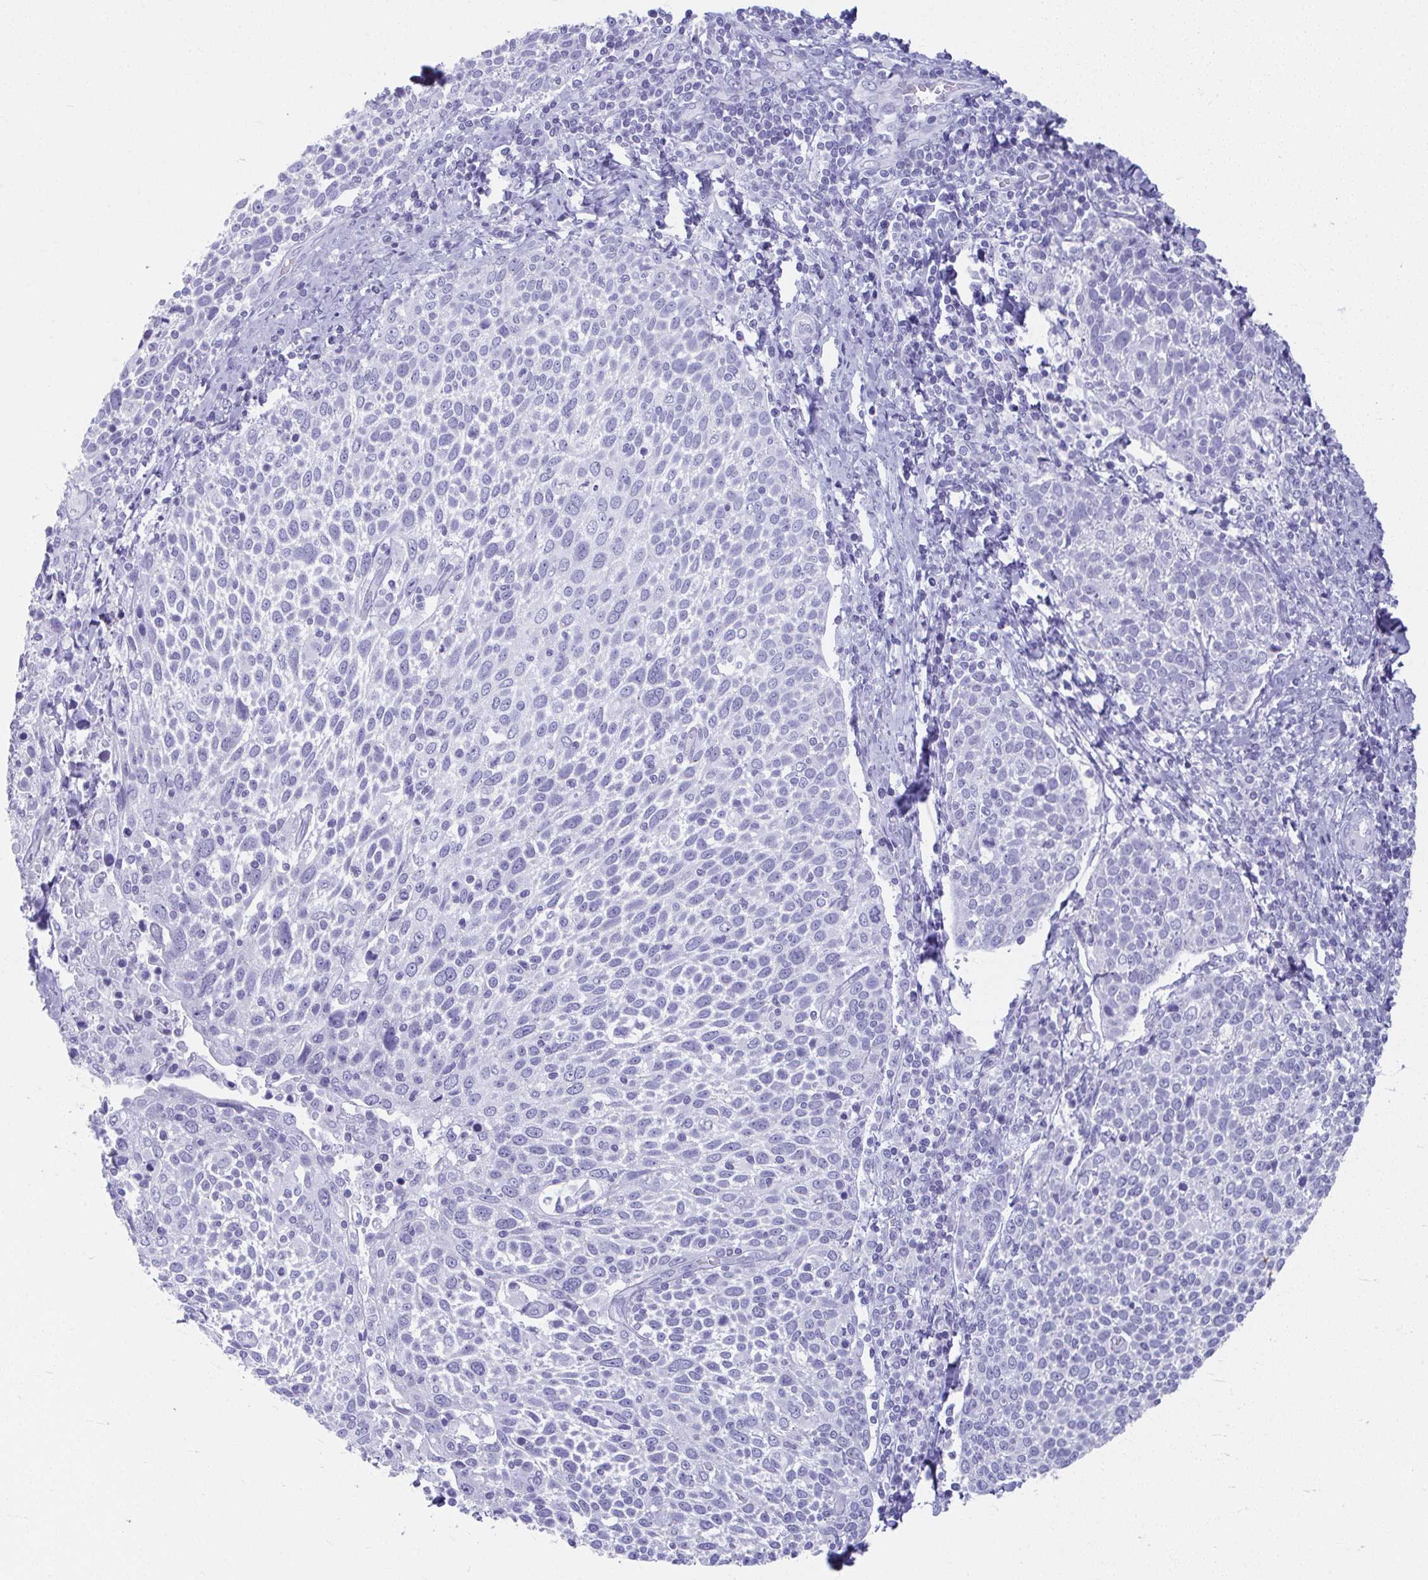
{"staining": {"intensity": "negative", "quantity": "none", "location": "none"}, "tissue": "cervical cancer", "cell_type": "Tumor cells", "image_type": "cancer", "snomed": [{"axis": "morphology", "description": "Squamous cell carcinoma, NOS"}, {"axis": "topography", "description": "Cervix"}], "caption": "This is a histopathology image of IHC staining of cervical cancer (squamous cell carcinoma), which shows no expression in tumor cells.", "gene": "GHRL", "patient": {"sex": "female", "age": 61}}